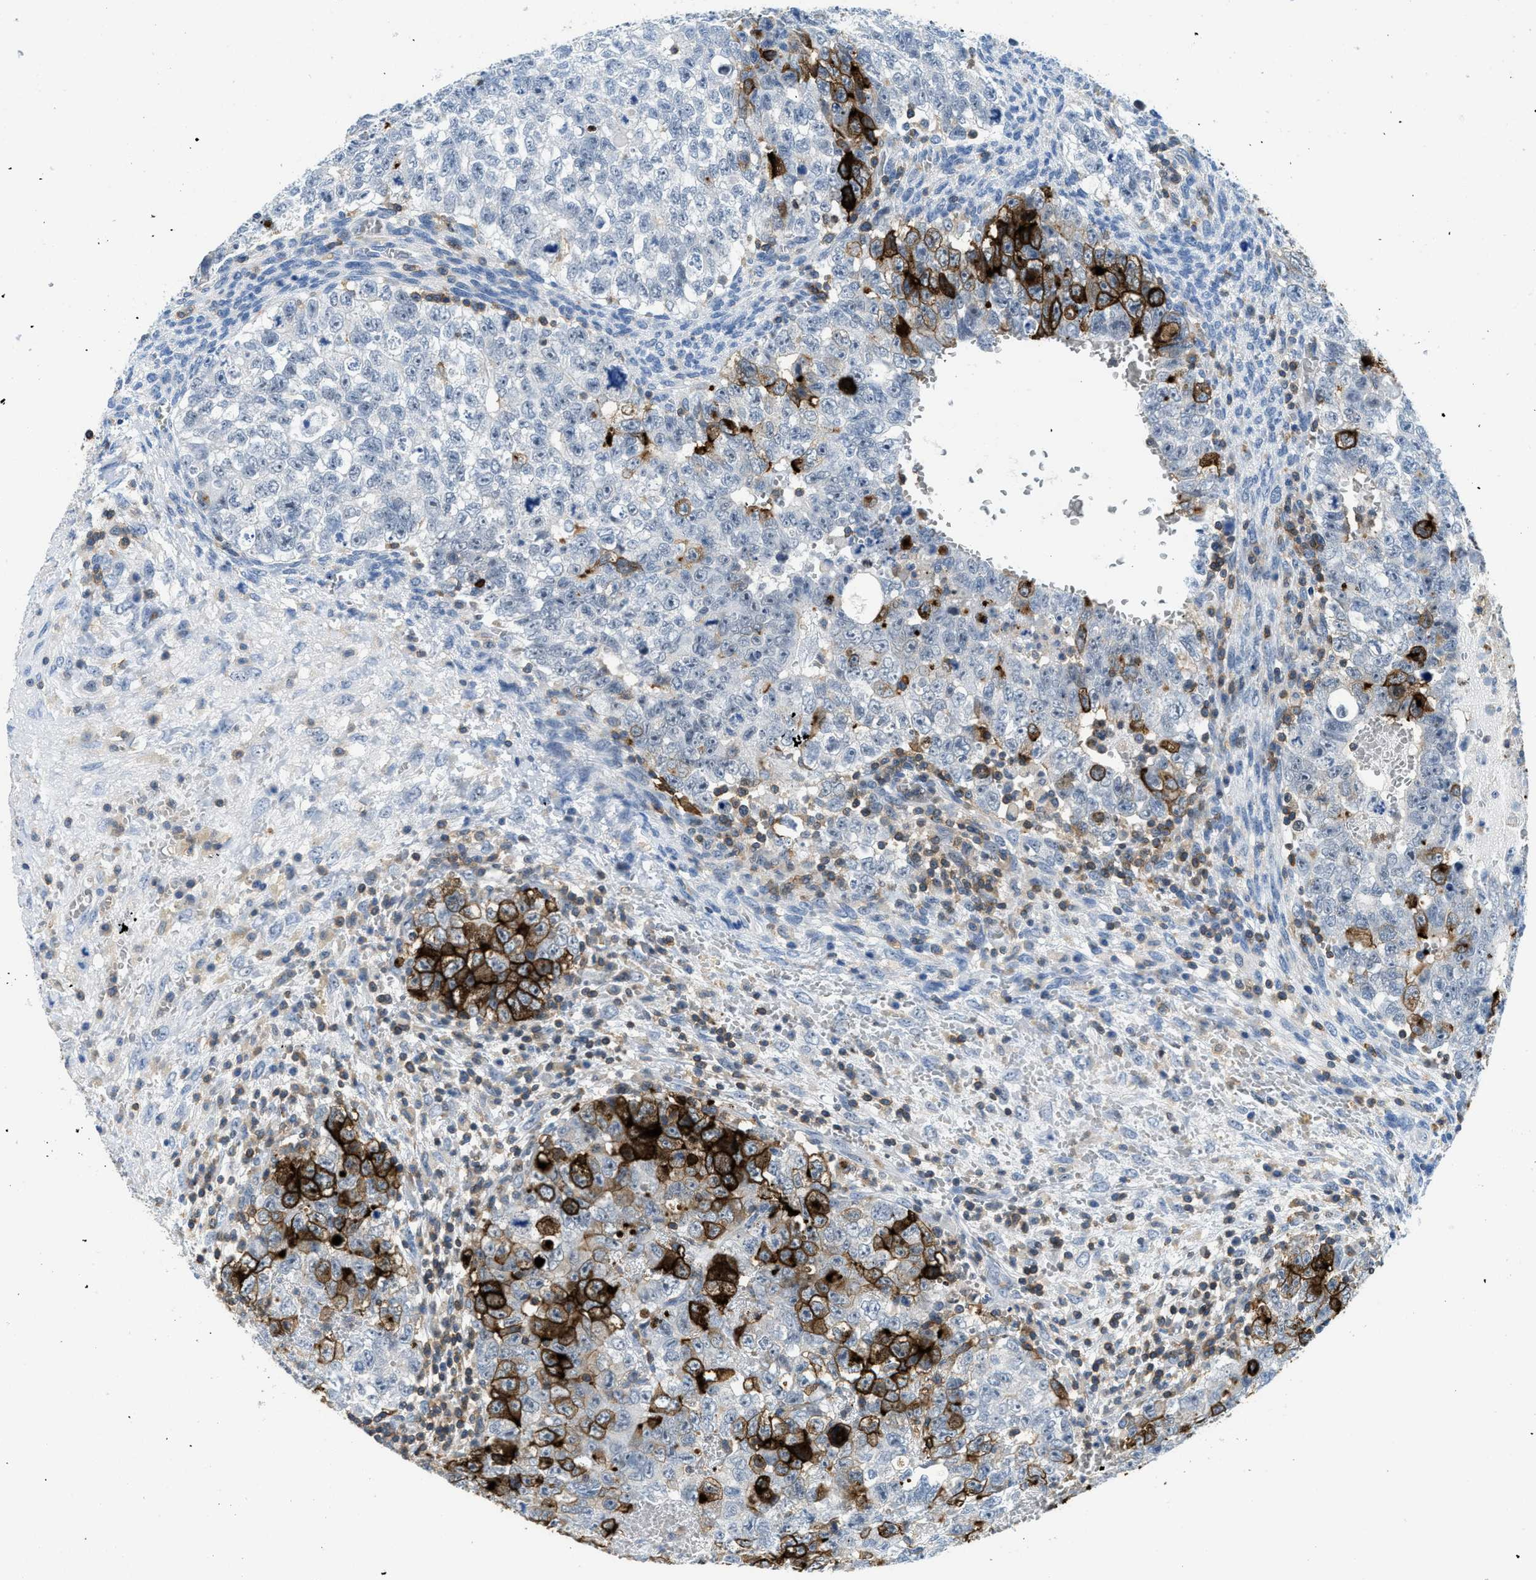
{"staining": {"intensity": "negative", "quantity": "none", "location": "none"}, "tissue": "testis cancer", "cell_type": "Tumor cells", "image_type": "cancer", "snomed": [{"axis": "morphology", "description": "Seminoma, NOS"}, {"axis": "morphology", "description": "Carcinoma, Embryonal, NOS"}, {"axis": "topography", "description": "Testis"}], "caption": "DAB (3,3'-diaminobenzidine) immunohistochemical staining of testis embryonal carcinoma demonstrates no significant positivity in tumor cells. The staining is performed using DAB brown chromogen with nuclei counter-stained in using hematoxylin.", "gene": "FAM151A", "patient": {"sex": "male", "age": 38}}